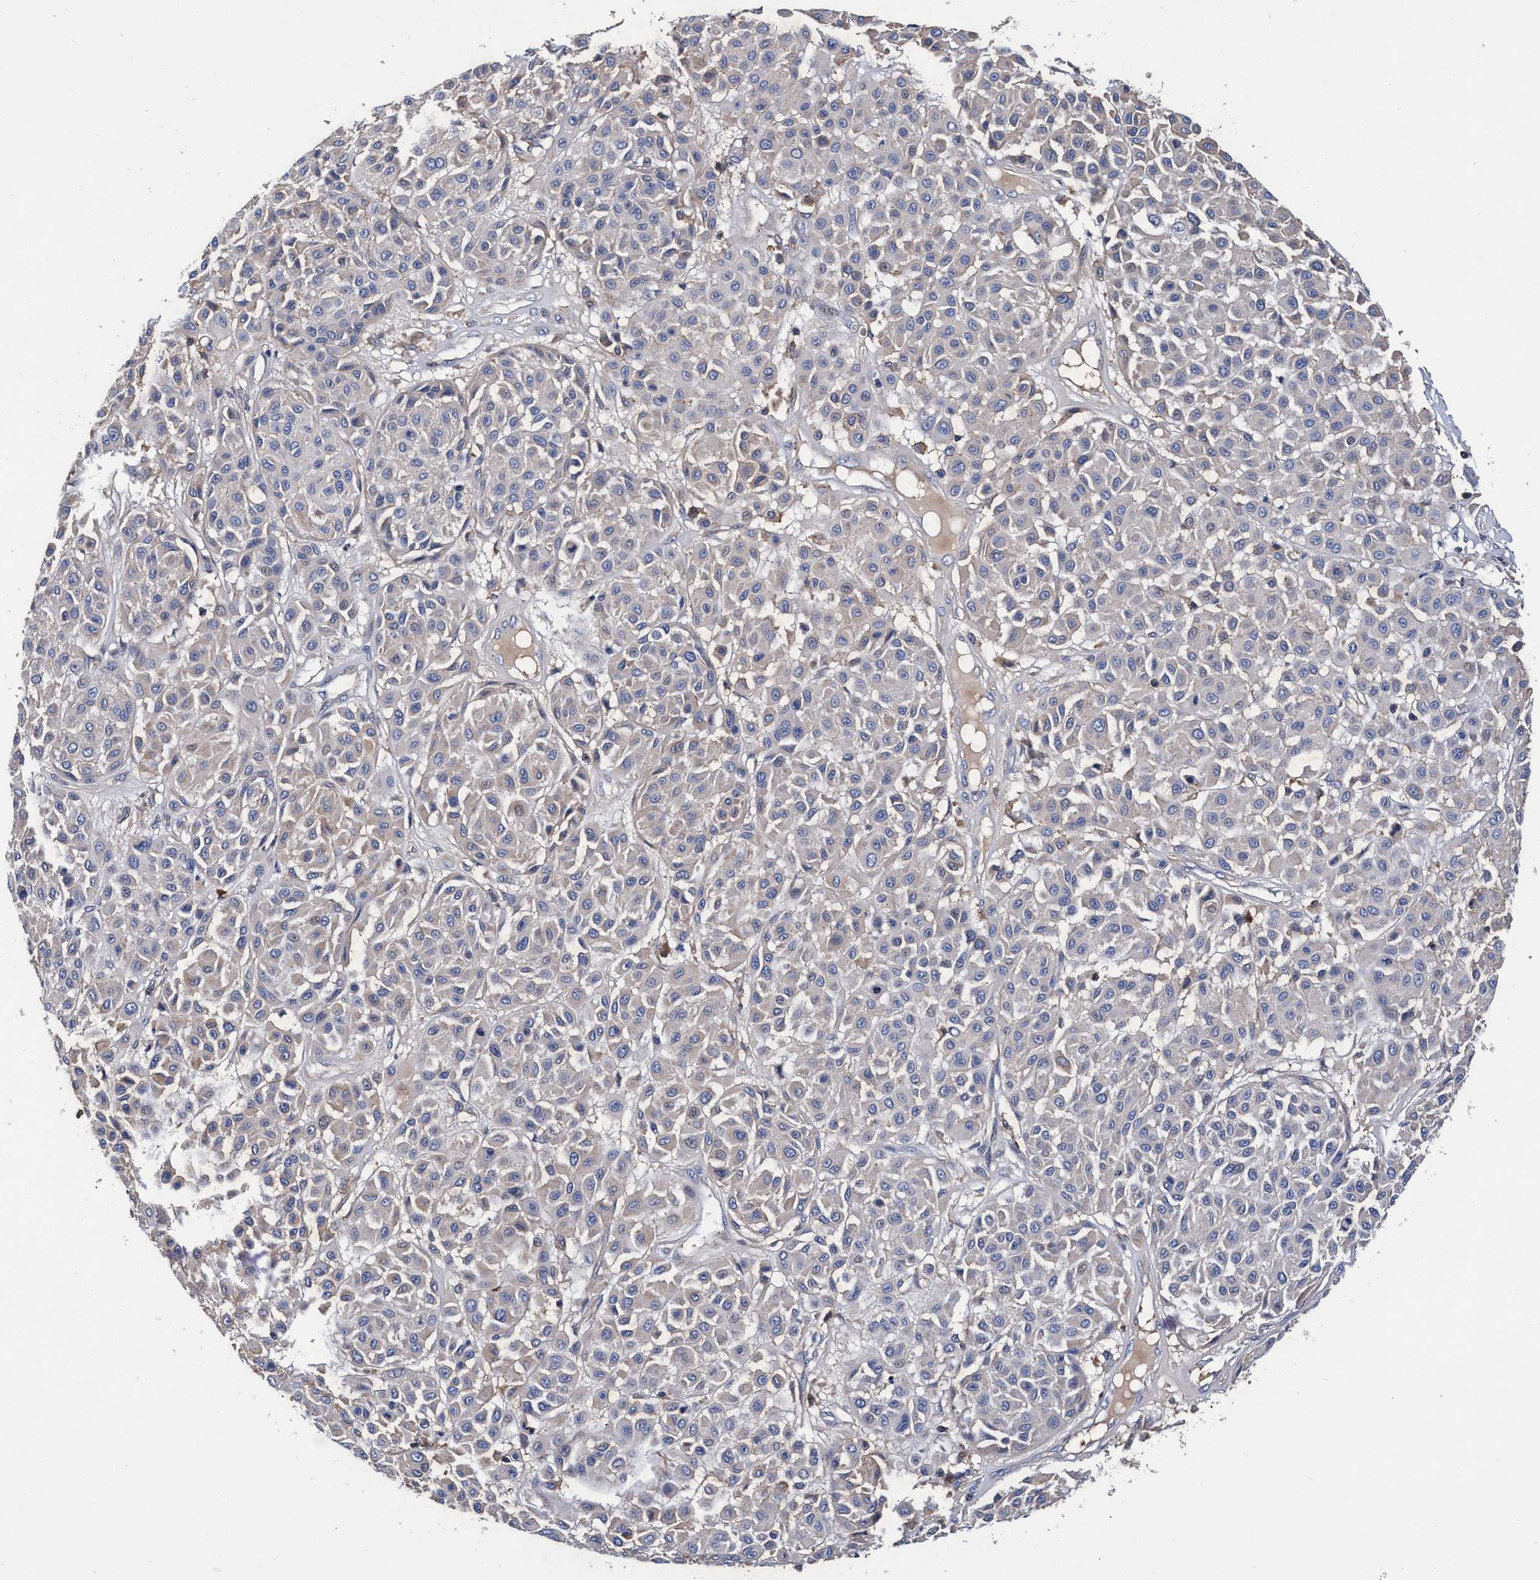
{"staining": {"intensity": "weak", "quantity": "<25%", "location": "cytoplasmic/membranous"}, "tissue": "melanoma", "cell_type": "Tumor cells", "image_type": "cancer", "snomed": [{"axis": "morphology", "description": "Malignant melanoma, Metastatic site"}, {"axis": "topography", "description": "Soft tissue"}], "caption": "This is an immunohistochemistry (IHC) micrograph of melanoma. There is no positivity in tumor cells.", "gene": "RNF208", "patient": {"sex": "male", "age": 41}}